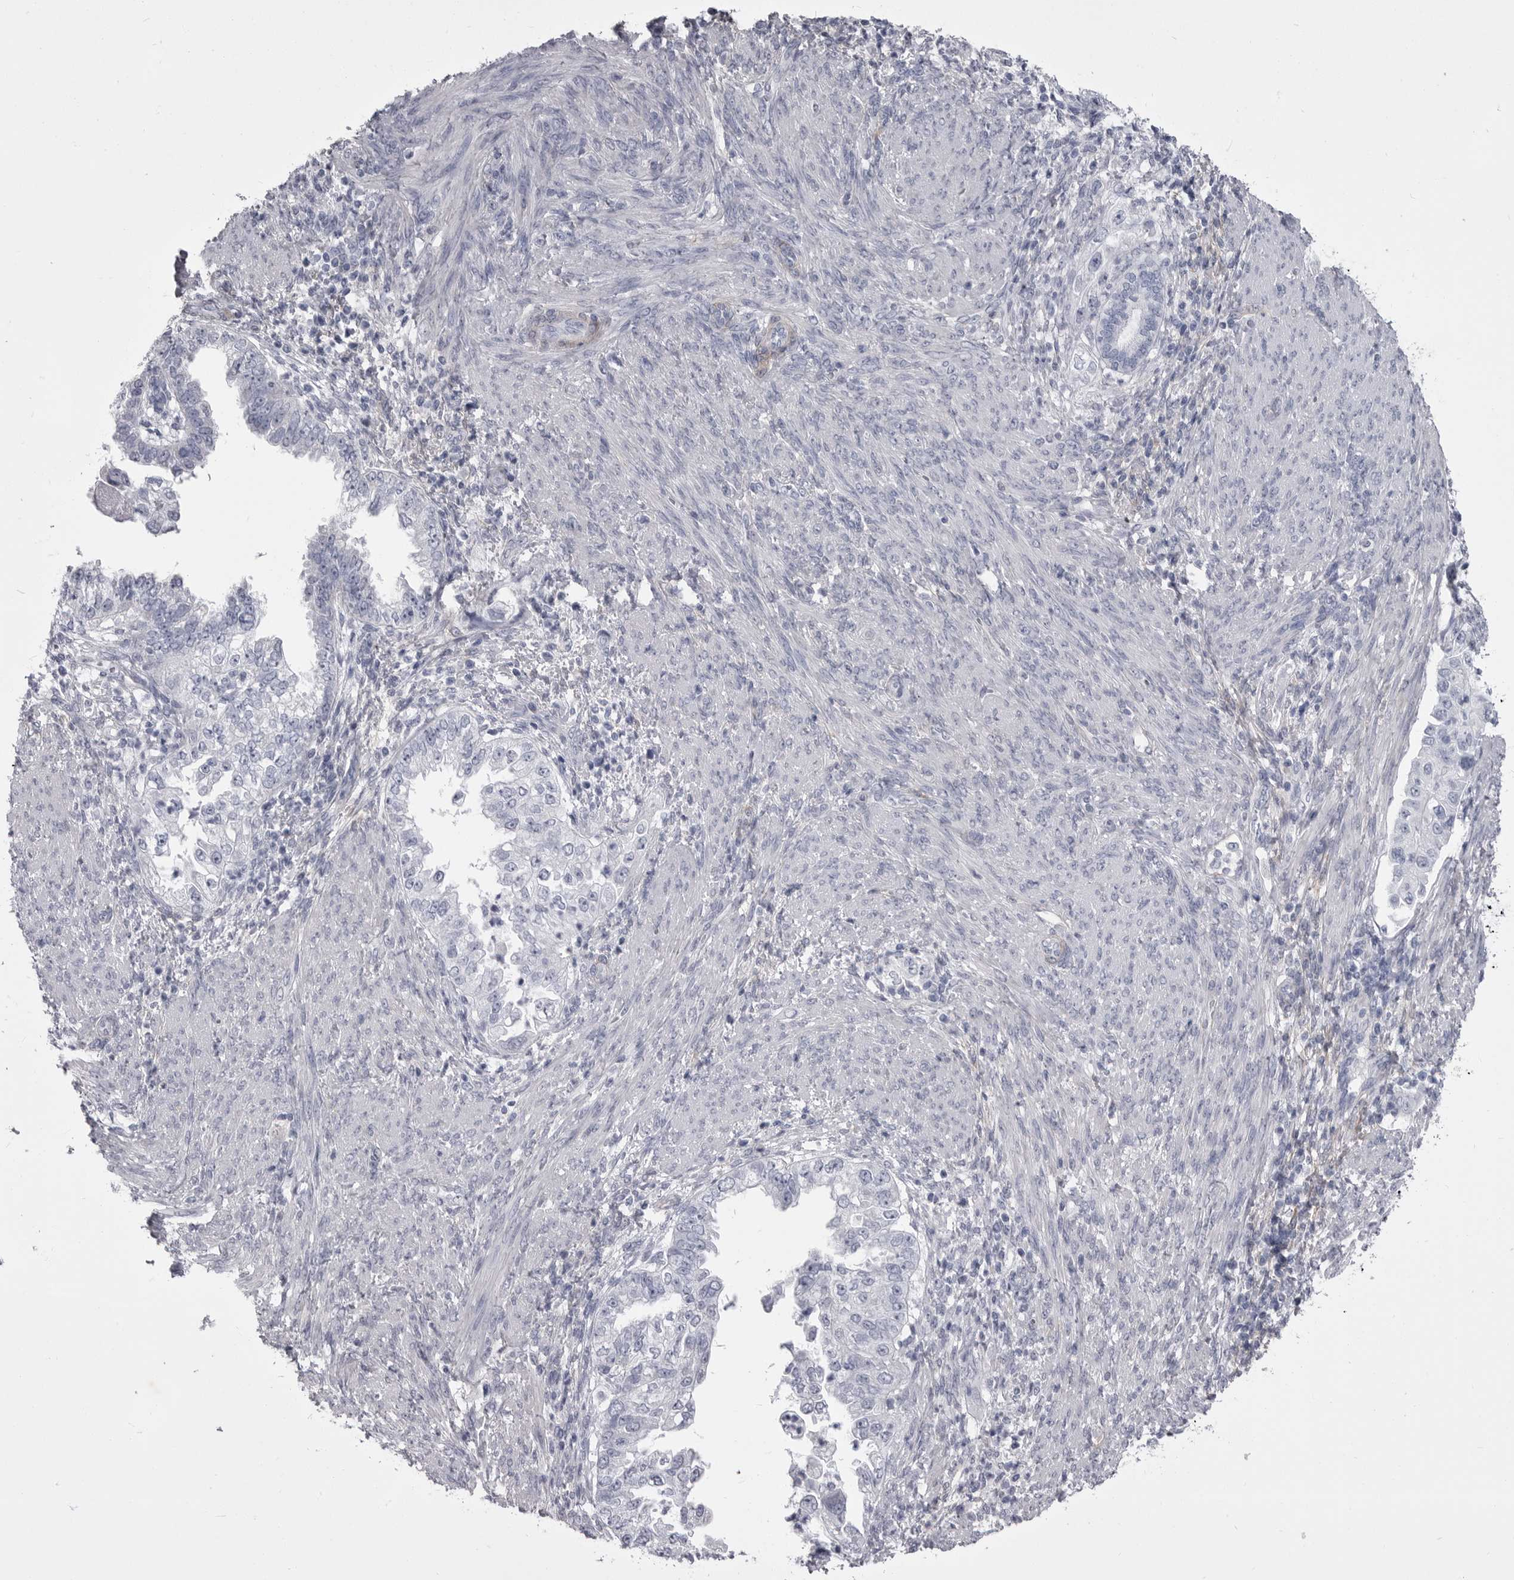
{"staining": {"intensity": "negative", "quantity": "none", "location": "none"}, "tissue": "endometrial cancer", "cell_type": "Tumor cells", "image_type": "cancer", "snomed": [{"axis": "morphology", "description": "Adenocarcinoma, NOS"}, {"axis": "topography", "description": "Endometrium"}], "caption": "This image is of adenocarcinoma (endometrial) stained with immunohistochemistry (IHC) to label a protein in brown with the nuclei are counter-stained blue. There is no positivity in tumor cells.", "gene": "ANK2", "patient": {"sex": "female", "age": 85}}